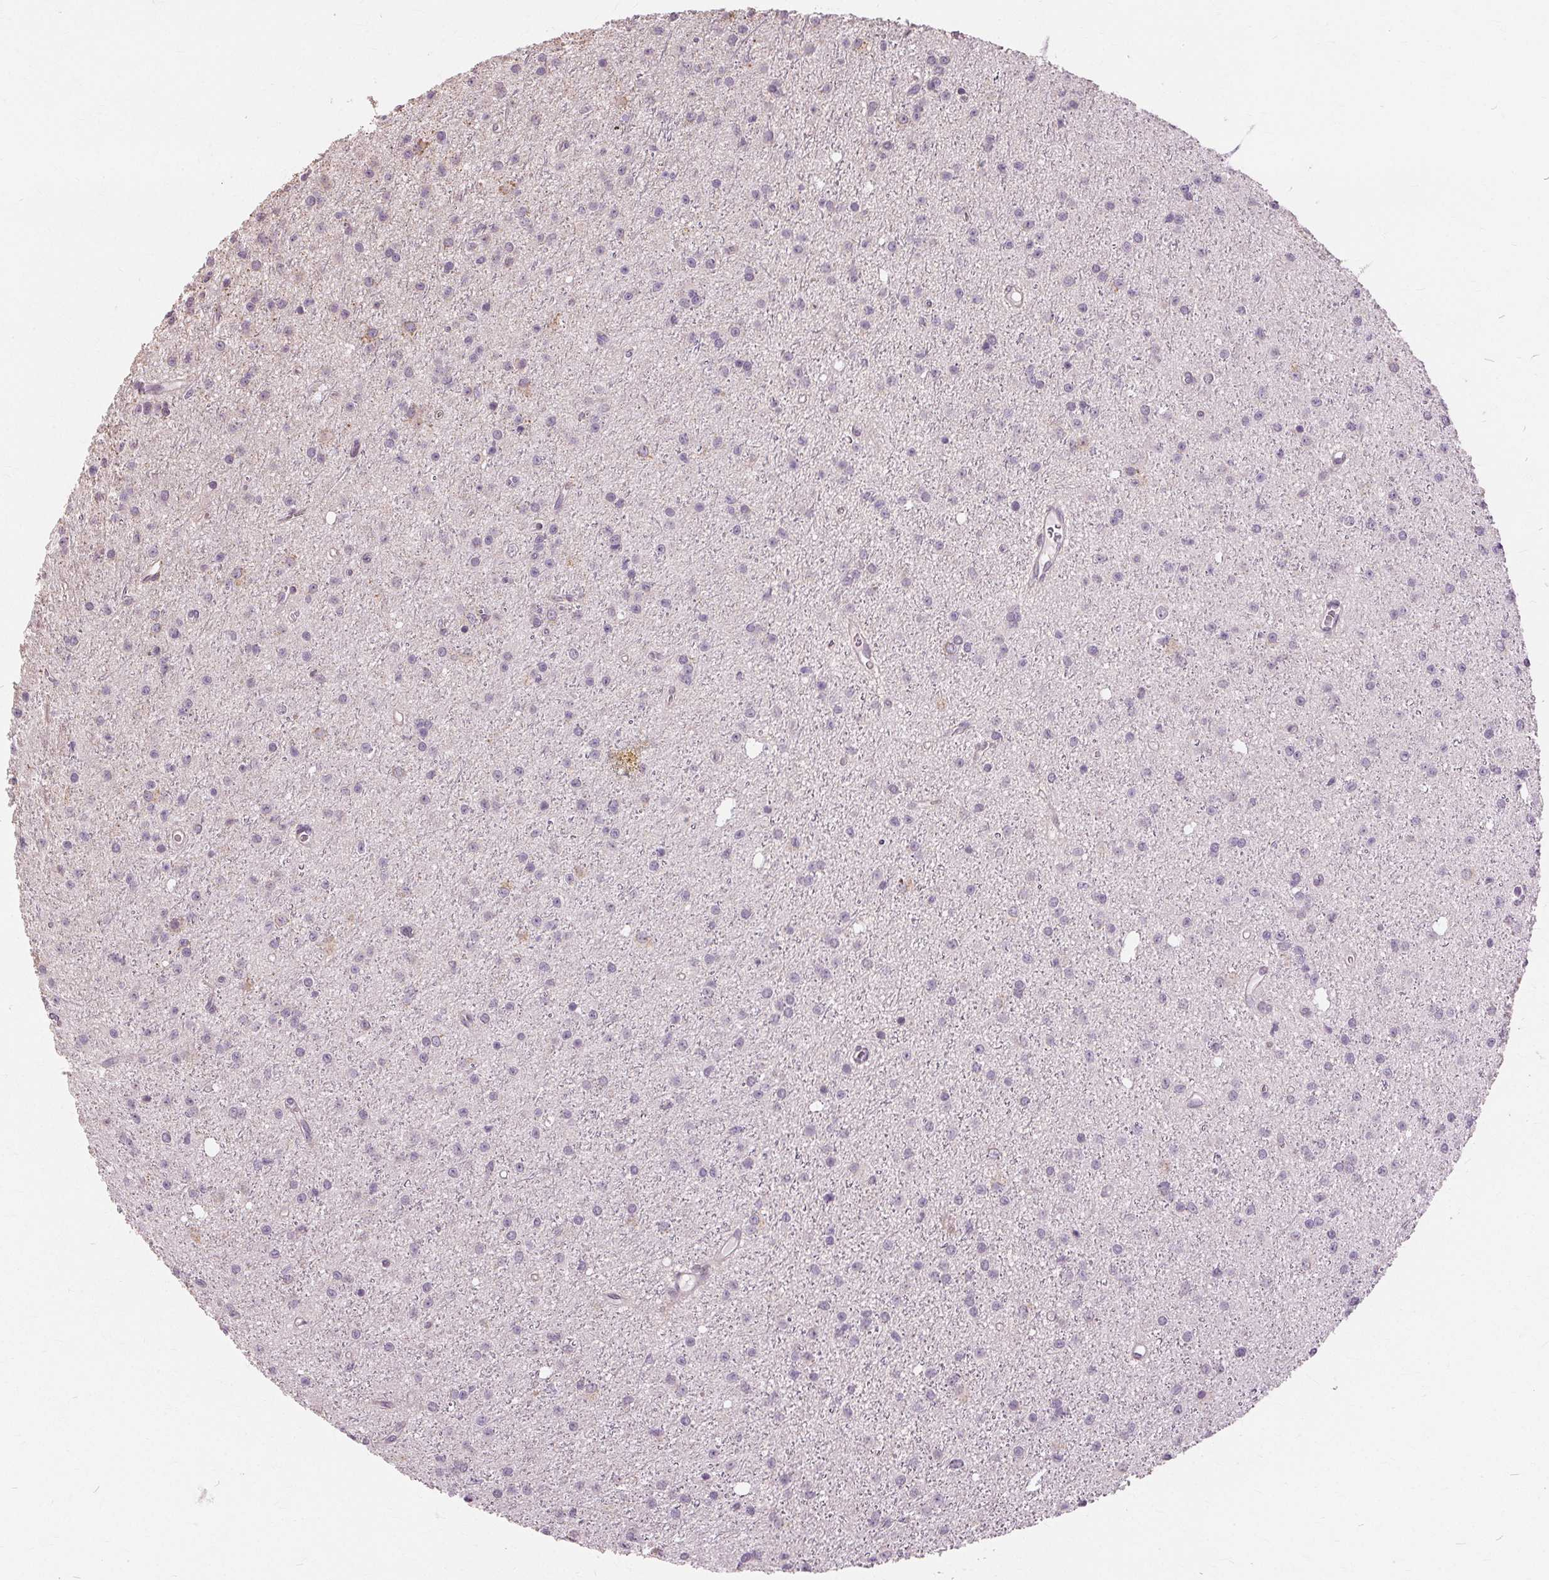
{"staining": {"intensity": "negative", "quantity": "none", "location": "none"}, "tissue": "glioma", "cell_type": "Tumor cells", "image_type": "cancer", "snomed": [{"axis": "morphology", "description": "Glioma, malignant, Low grade"}, {"axis": "topography", "description": "Brain"}], "caption": "A high-resolution photomicrograph shows immunohistochemistry (IHC) staining of glioma, which reveals no significant positivity in tumor cells.", "gene": "SIGLEC6", "patient": {"sex": "male", "age": 27}}